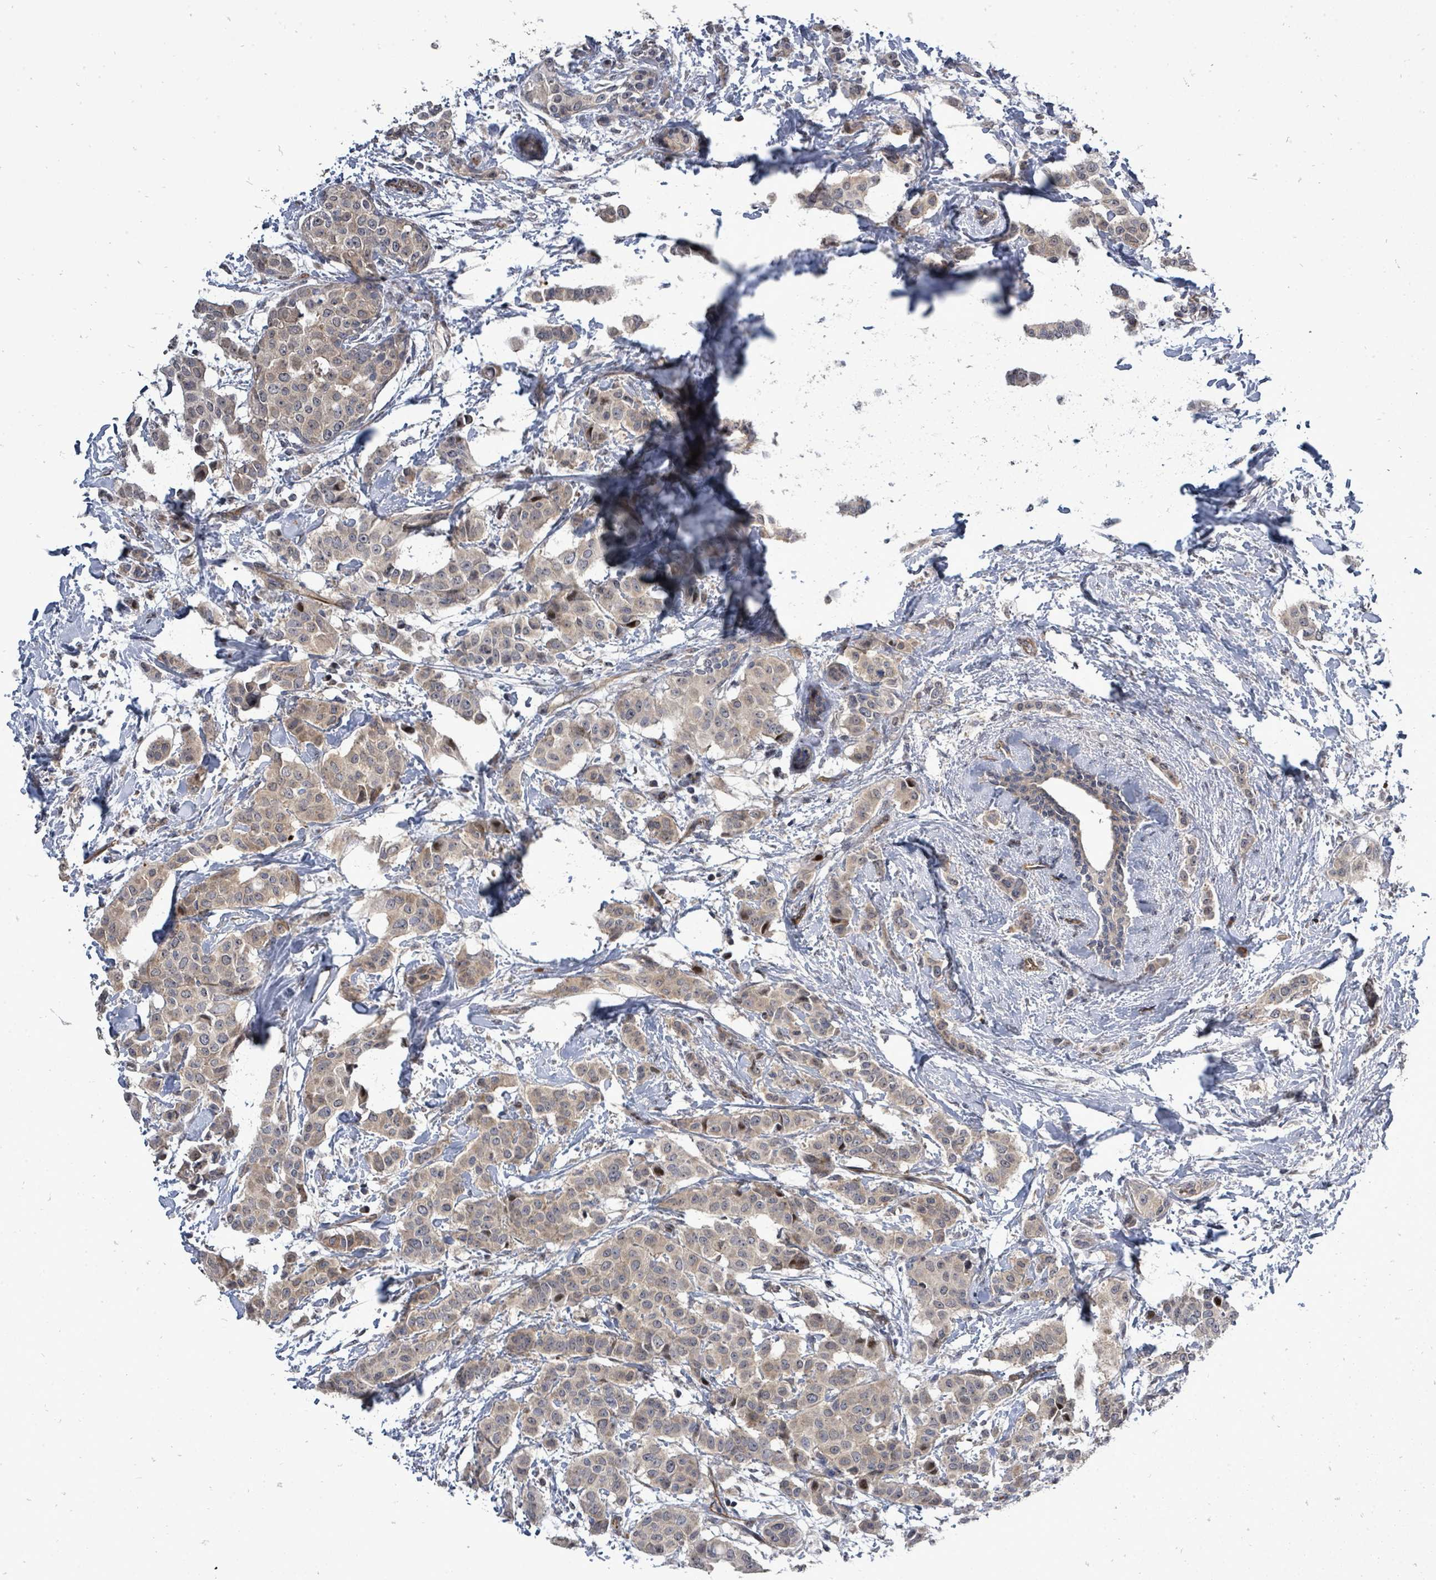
{"staining": {"intensity": "weak", "quantity": ">75%", "location": "cytoplasmic/membranous"}, "tissue": "breast cancer", "cell_type": "Tumor cells", "image_type": "cancer", "snomed": [{"axis": "morphology", "description": "Duct carcinoma"}, {"axis": "topography", "description": "Breast"}], "caption": "DAB (3,3'-diaminobenzidine) immunohistochemical staining of human breast cancer (infiltrating ductal carcinoma) shows weak cytoplasmic/membranous protein expression in approximately >75% of tumor cells.", "gene": "RALGAPB", "patient": {"sex": "female", "age": 40}}